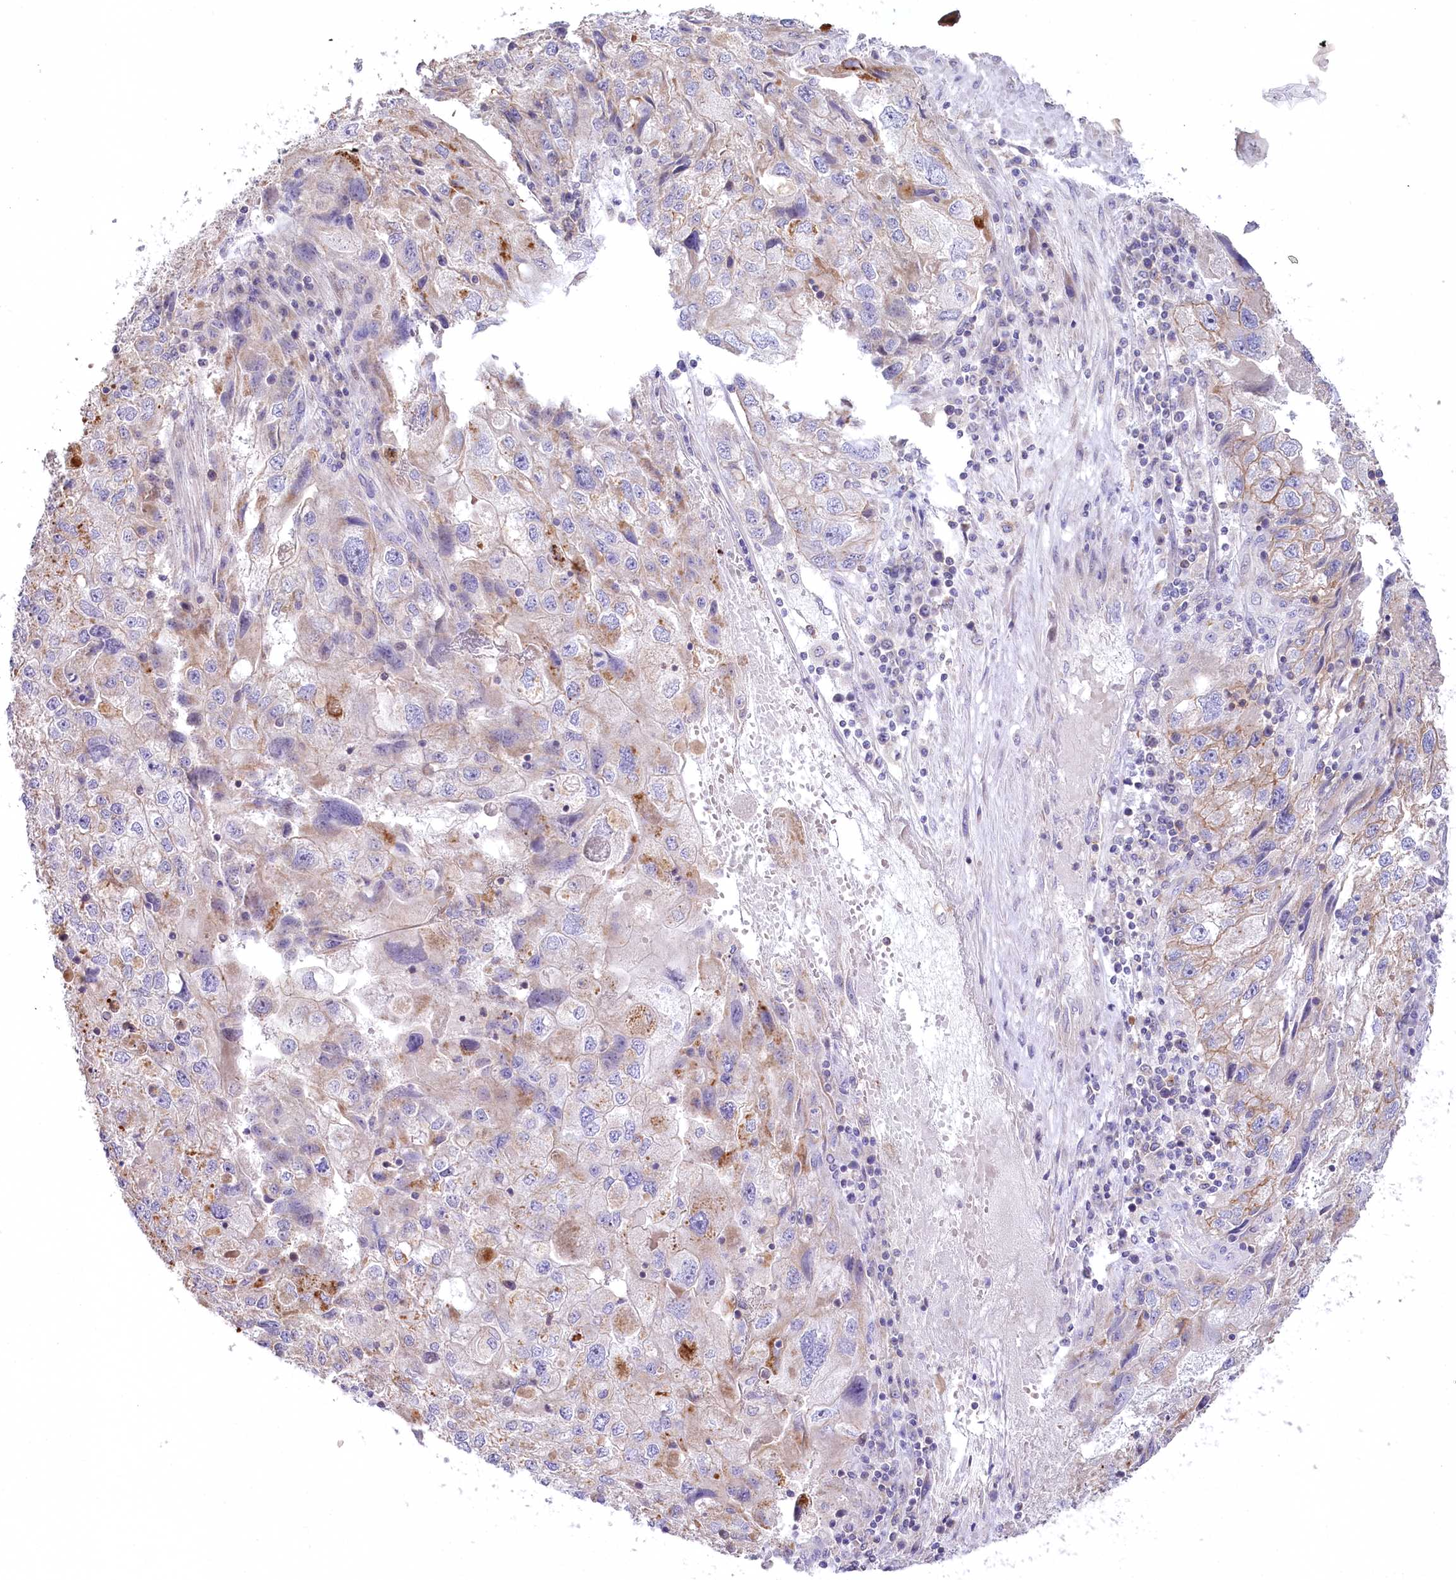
{"staining": {"intensity": "moderate", "quantity": "<25%", "location": "cytoplasmic/membranous"}, "tissue": "endometrial cancer", "cell_type": "Tumor cells", "image_type": "cancer", "snomed": [{"axis": "morphology", "description": "Adenocarcinoma, NOS"}, {"axis": "topography", "description": "Endometrium"}], "caption": "Immunohistochemical staining of endometrial cancer shows low levels of moderate cytoplasmic/membranous protein expression in about <25% of tumor cells. The staining was performed using DAB to visualize the protein expression in brown, while the nuclei were stained in blue with hematoxylin (Magnification: 20x).", "gene": "SLC6A11", "patient": {"sex": "female", "age": 49}}